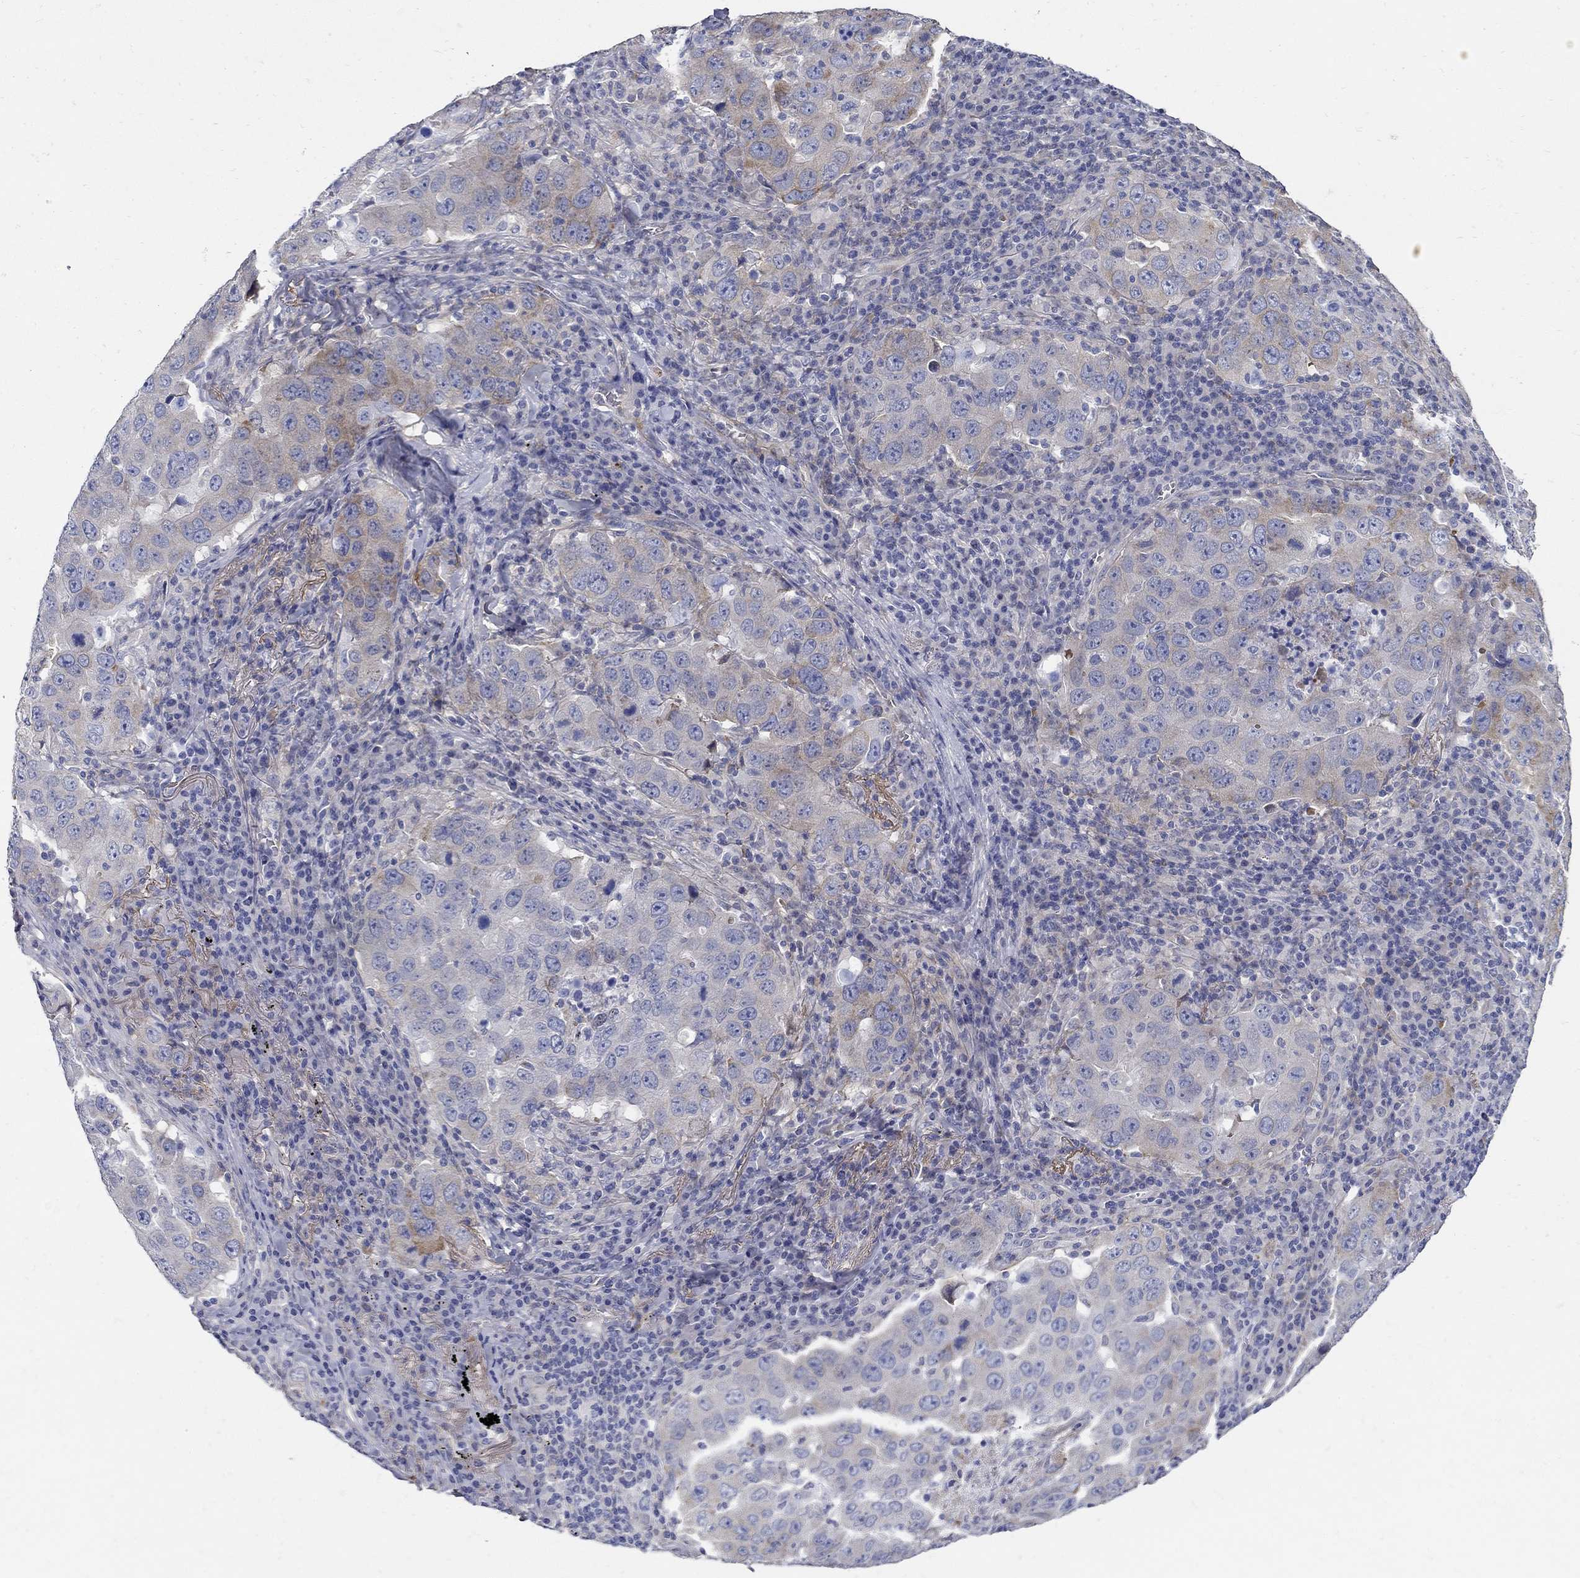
{"staining": {"intensity": "weak", "quantity": "<25%", "location": "cytoplasmic/membranous"}, "tissue": "lung cancer", "cell_type": "Tumor cells", "image_type": "cancer", "snomed": [{"axis": "morphology", "description": "Adenocarcinoma, NOS"}, {"axis": "topography", "description": "Lung"}], "caption": "An immunohistochemistry (IHC) image of adenocarcinoma (lung) is shown. There is no staining in tumor cells of adenocarcinoma (lung).", "gene": "TGFBI", "patient": {"sex": "male", "age": 73}}